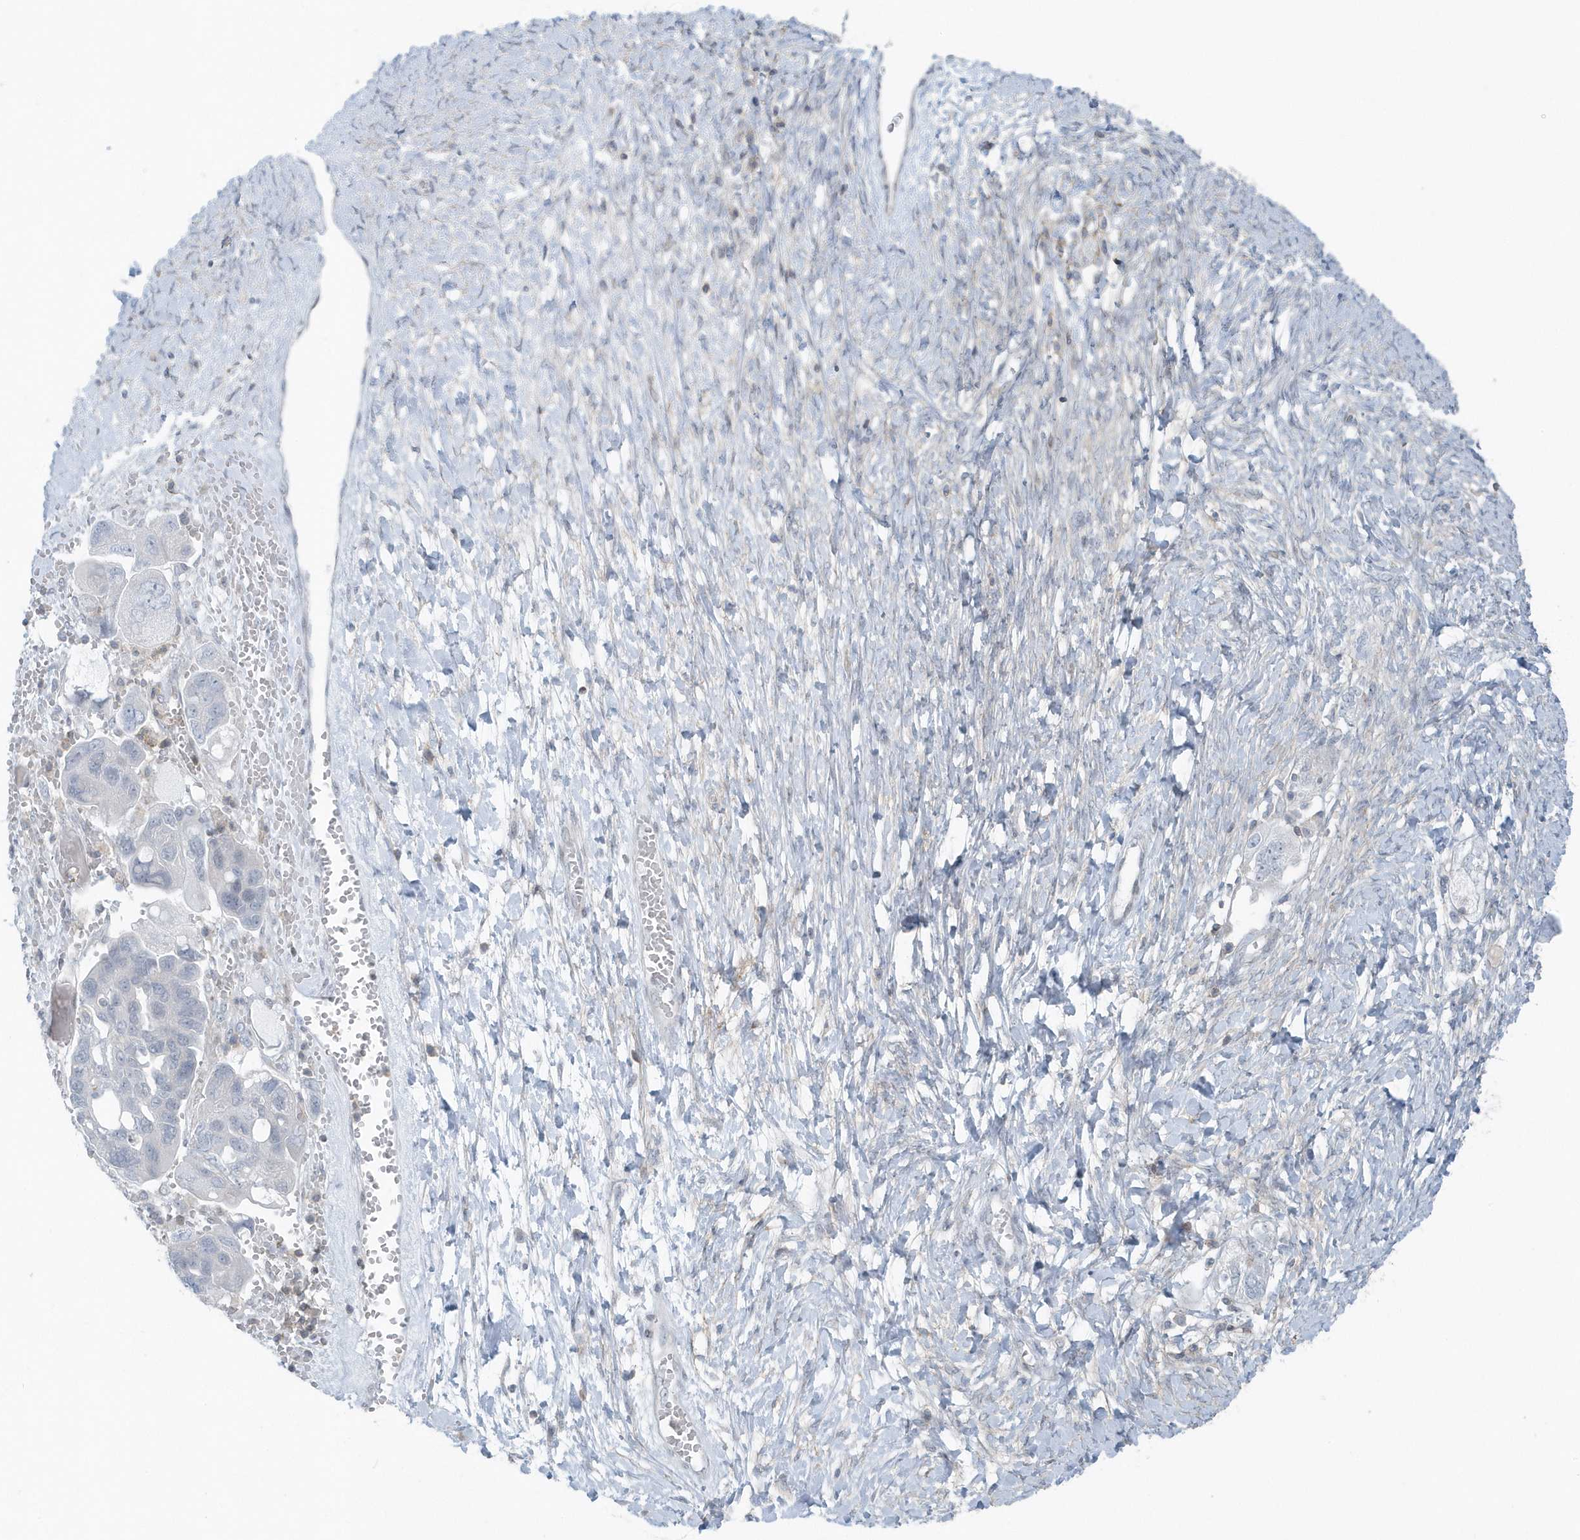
{"staining": {"intensity": "negative", "quantity": "none", "location": "none"}, "tissue": "ovarian cancer", "cell_type": "Tumor cells", "image_type": "cancer", "snomed": [{"axis": "morphology", "description": "Carcinoma, NOS"}, {"axis": "morphology", "description": "Cystadenocarcinoma, serous, NOS"}, {"axis": "topography", "description": "Ovary"}], "caption": "Immunohistochemistry (IHC) image of neoplastic tissue: human ovarian serous cystadenocarcinoma stained with DAB shows no significant protein expression in tumor cells.", "gene": "CACNB2", "patient": {"sex": "female", "age": 69}}